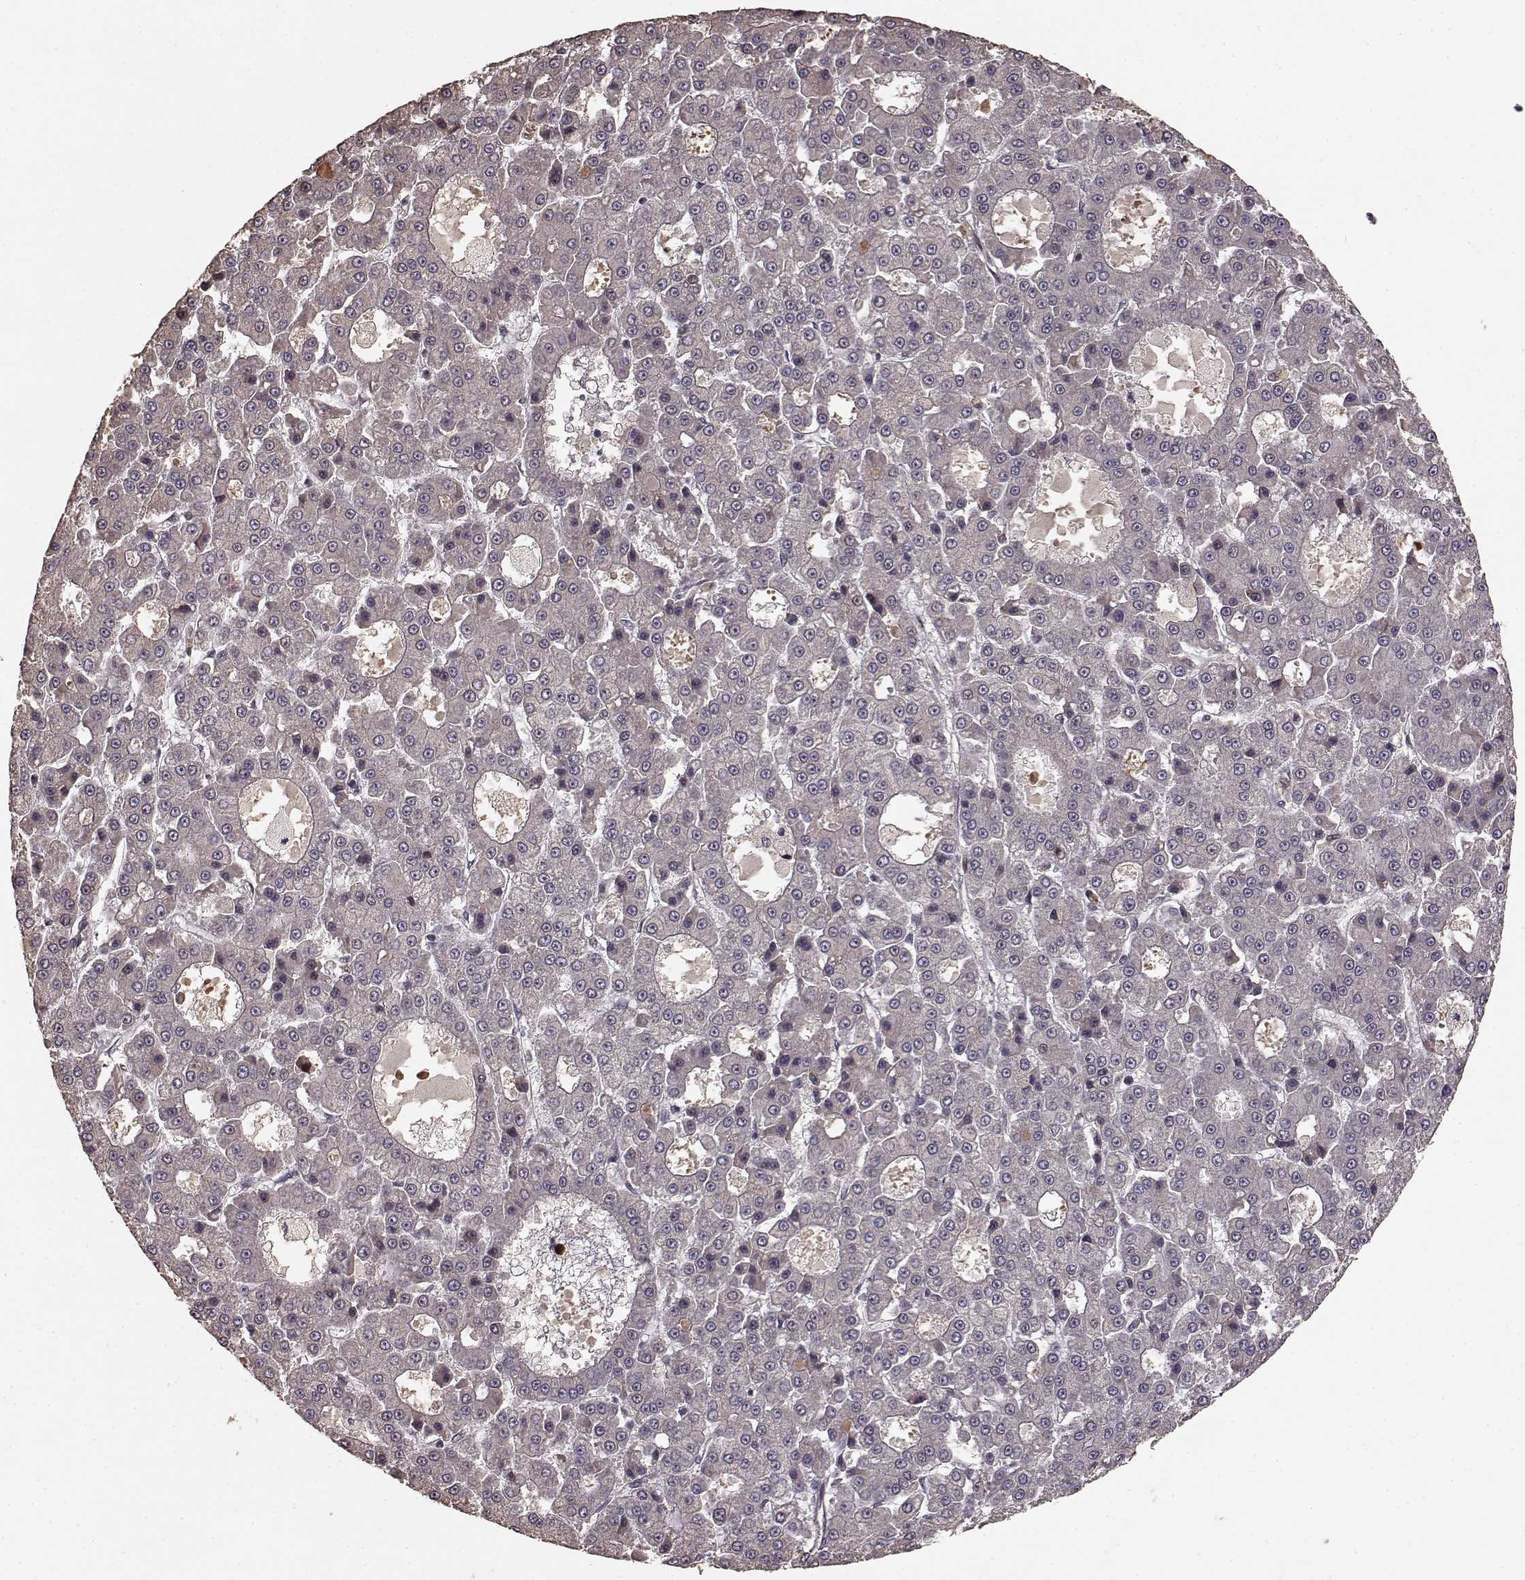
{"staining": {"intensity": "weak", "quantity": ">75%", "location": "cytoplasmic/membranous"}, "tissue": "liver cancer", "cell_type": "Tumor cells", "image_type": "cancer", "snomed": [{"axis": "morphology", "description": "Carcinoma, Hepatocellular, NOS"}, {"axis": "topography", "description": "Liver"}], "caption": "An image showing weak cytoplasmic/membranous staining in about >75% of tumor cells in liver hepatocellular carcinoma, as visualized by brown immunohistochemical staining.", "gene": "USP15", "patient": {"sex": "male", "age": 70}}